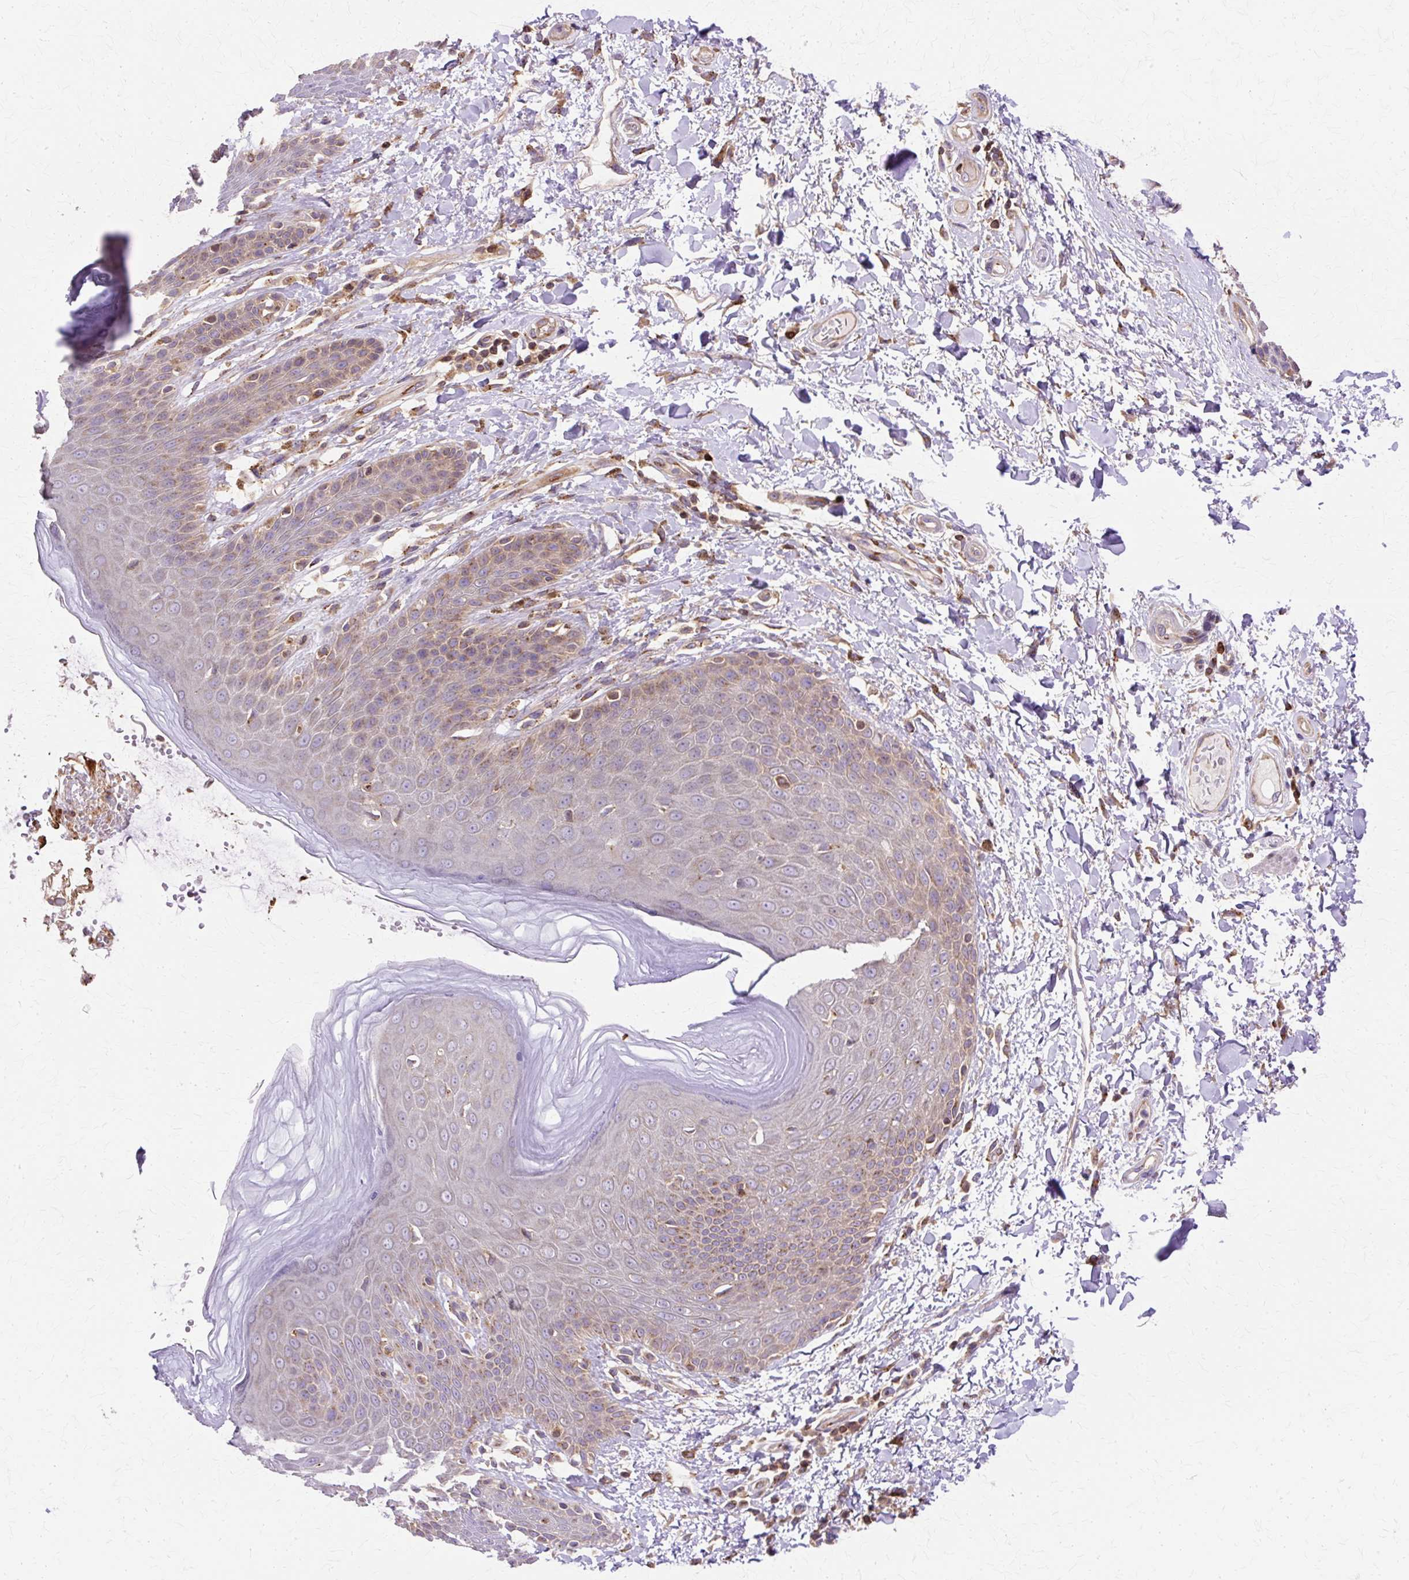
{"staining": {"intensity": "moderate", "quantity": "25%-75%", "location": "cytoplasmic/membranous"}, "tissue": "skin", "cell_type": "Epidermal cells", "image_type": "normal", "snomed": [{"axis": "morphology", "description": "Normal tissue, NOS"}, {"axis": "topography", "description": "Peripheral nerve tissue"}], "caption": "This is an image of immunohistochemistry staining of unremarkable skin, which shows moderate expression in the cytoplasmic/membranous of epidermal cells.", "gene": "COPB1", "patient": {"sex": "male", "age": 51}}